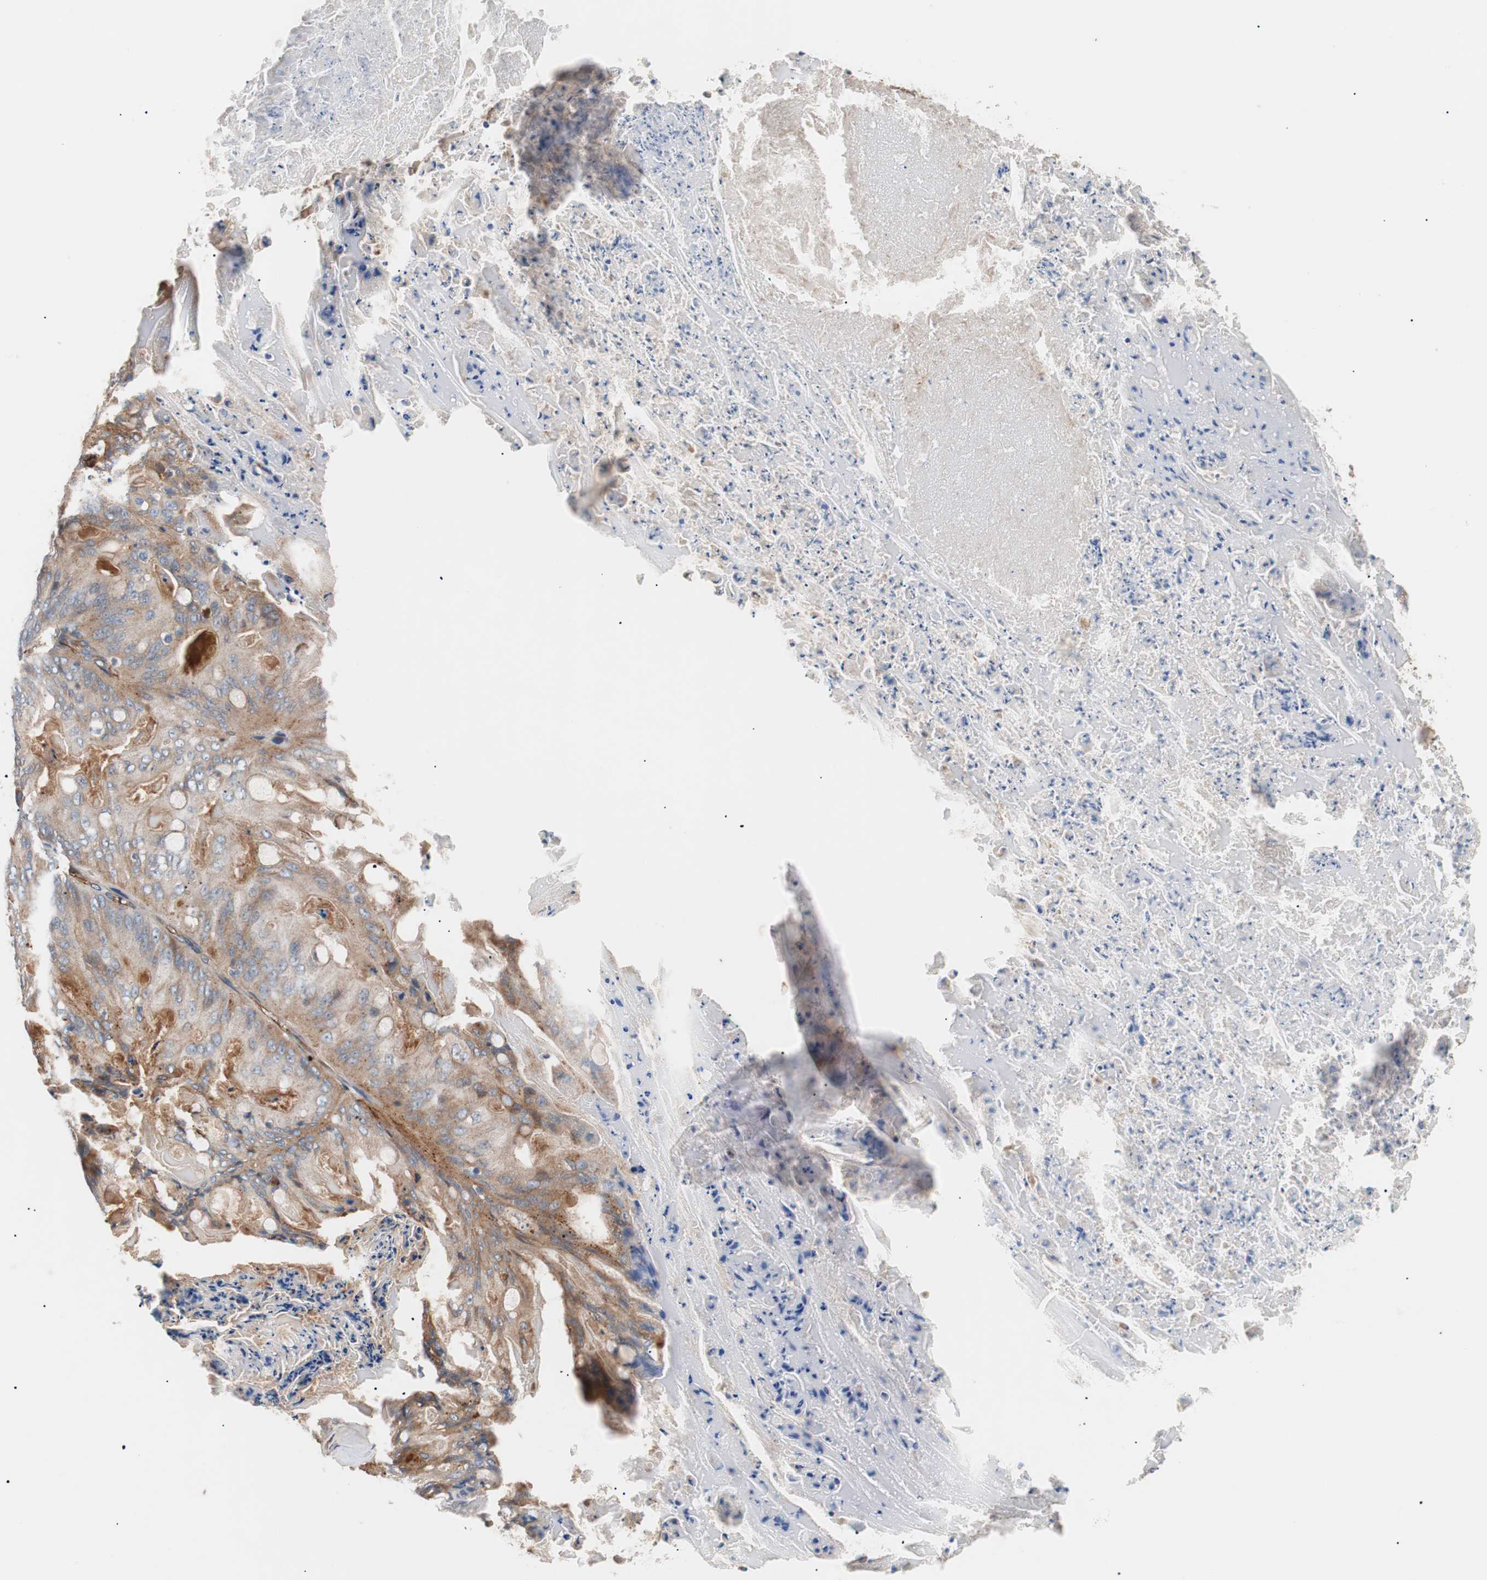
{"staining": {"intensity": "moderate", "quantity": ">75%", "location": "cytoplasmic/membranous"}, "tissue": "ovarian cancer", "cell_type": "Tumor cells", "image_type": "cancer", "snomed": [{"axis": "morphology", "description": "Cystadenocarcinoma, mucinous, NOS"}, {"axis": "topography", "description": "Ovary"}], "caption": "This is a micrograph of immunohistochemistry staining of mucinous cystadenocarcinoma (ovarian), which shows moderate expression in the cytoplasmic/membranous of tumor cells.", "gene": "SPINT1", "patient": {"sex": "female", "age": 36}}